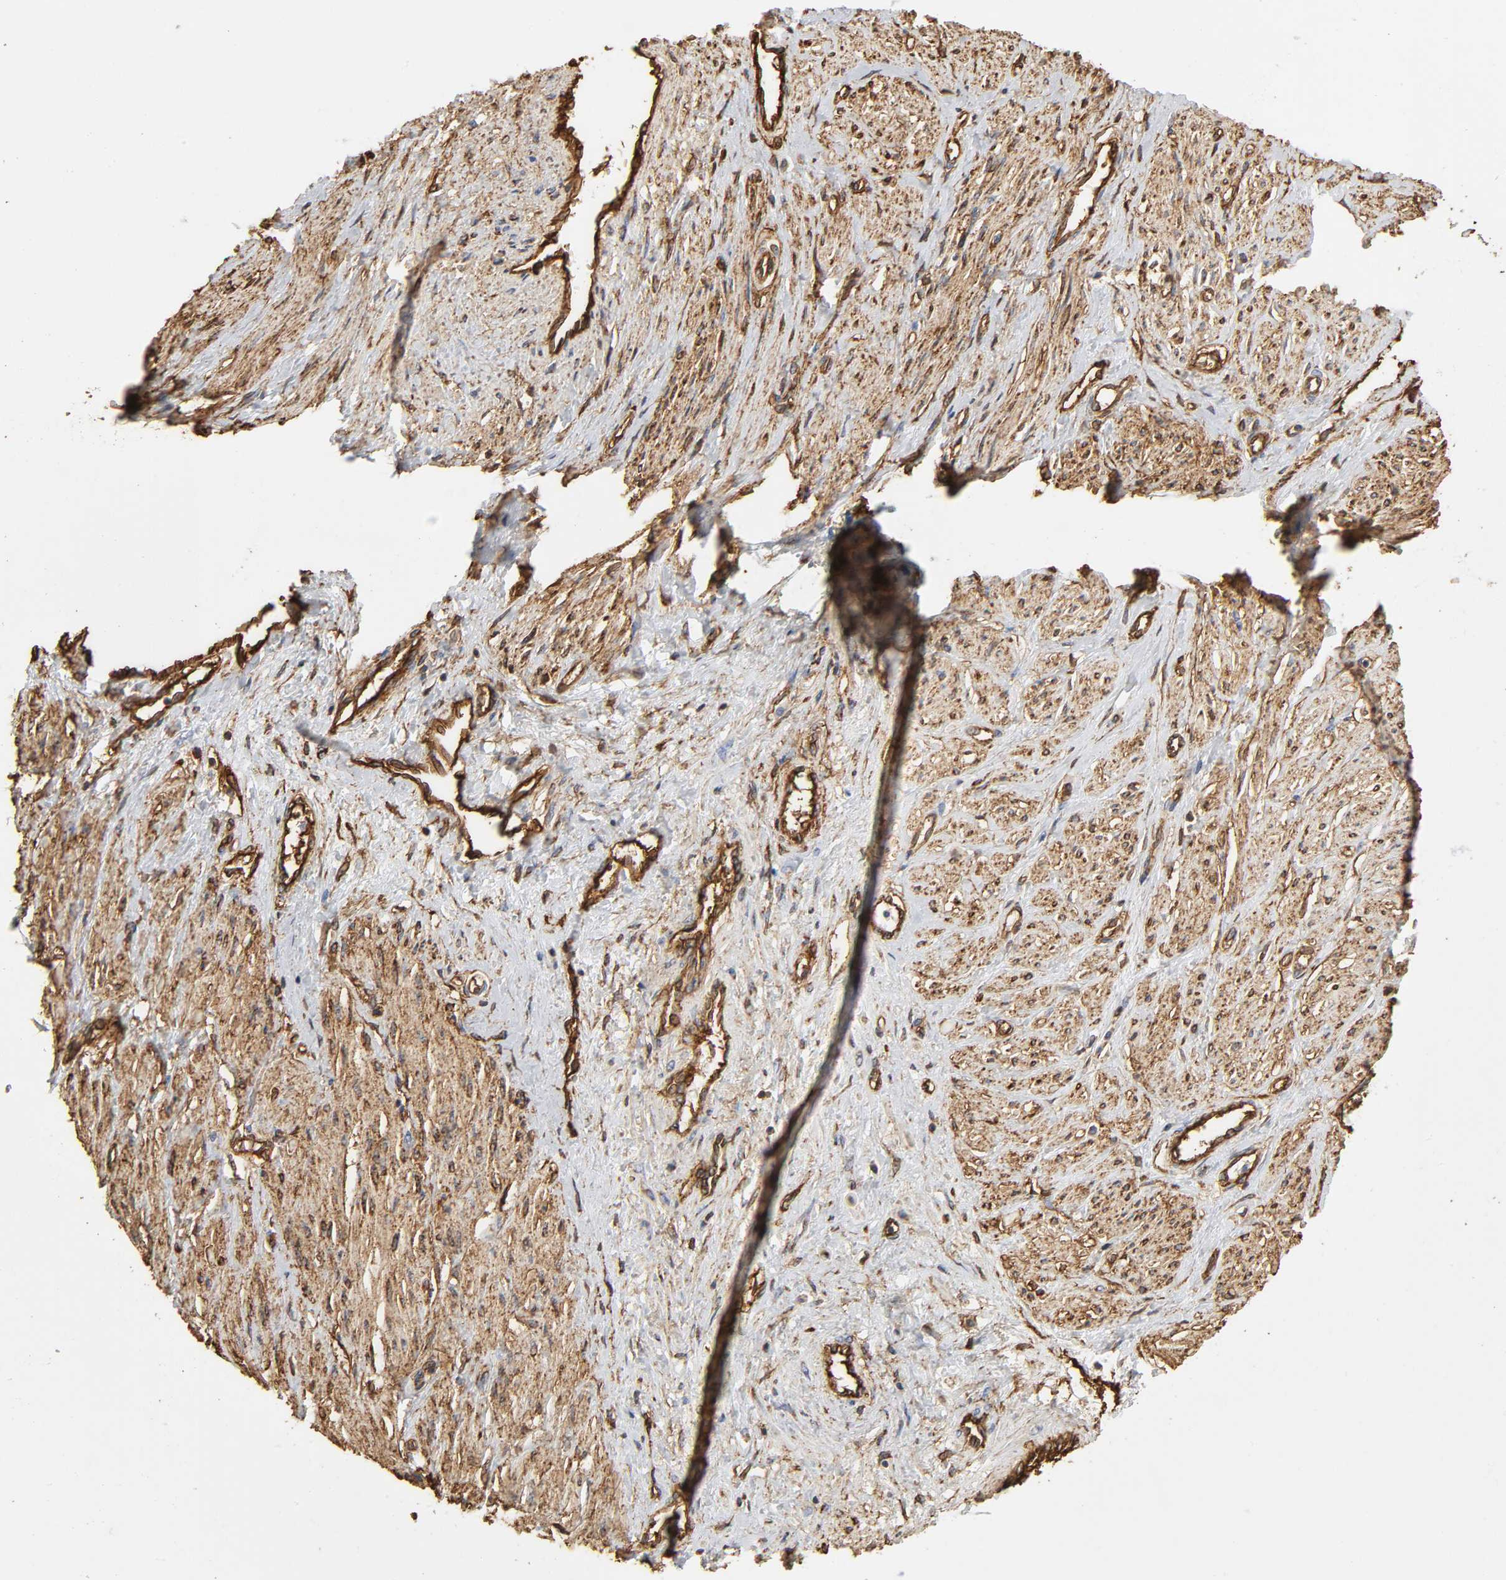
{"staining": {"intensity": "moderate", "quantity": ">75%", "location": "cytoplasmic/membranous"}, "tissue": "smooth muscle", "cell_type": "Smooth muscle cells", "image_type": "normal", "snomed": [{"axis": "morphology", "description": "Normal tissue, NOS"}, {"axis": "topography", "description": "Smooth muscle"}, {"axis": "topography", "description": "Uterus"}], "caption": "Smooth muscle cells show moderate cytoplasmic/membranous expression in approximately >75% of cells in normal smooth muscle.", "gene": "ANXA2", "patient": {"sex": "female", "age": 39}}